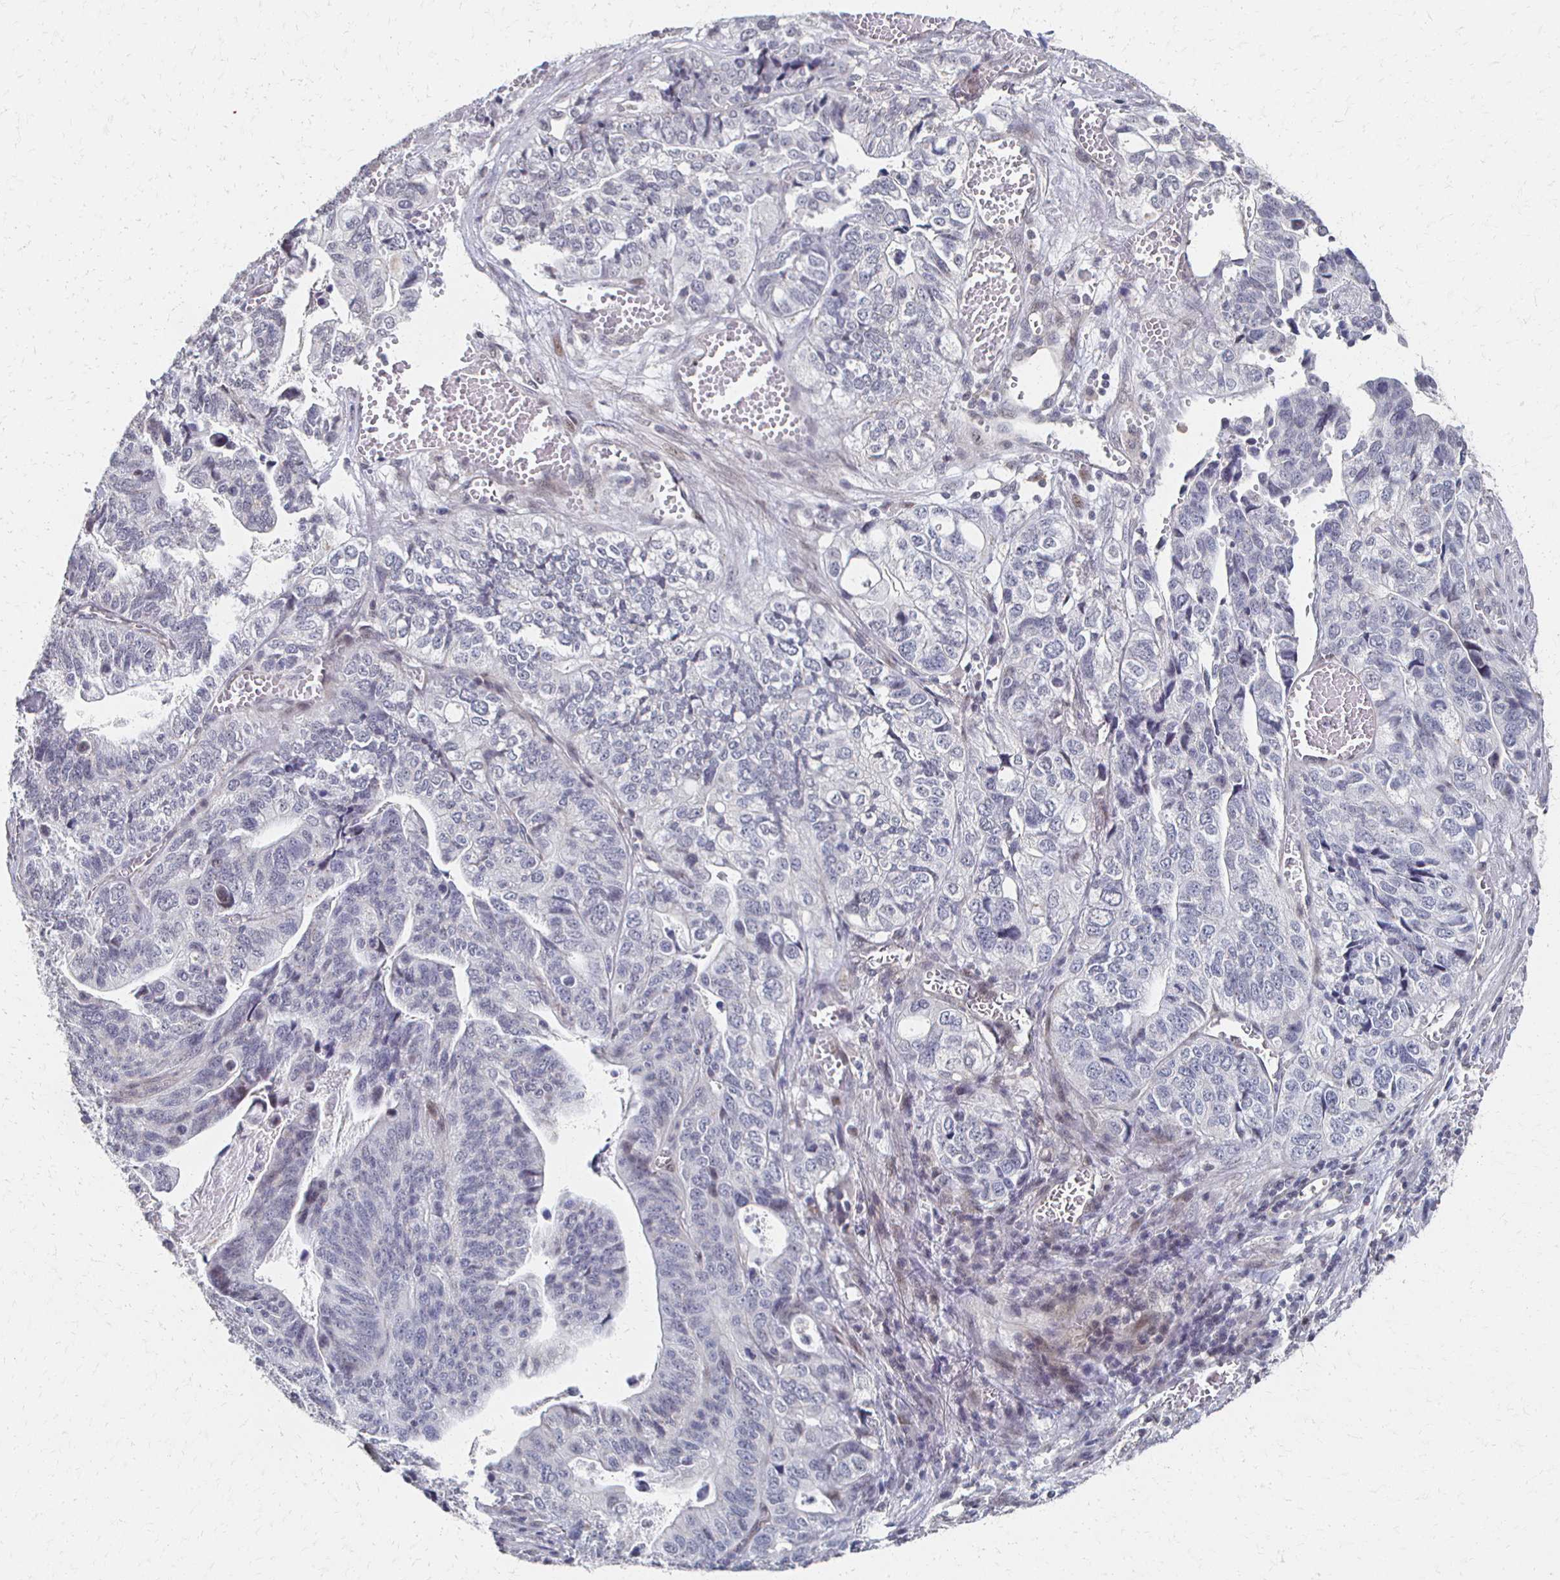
{"staining": {"intensity": "negative", "quantity": "none", "location": "none"}, "tissue": "stomach cancer", "cell_type": "Tumor cells", "image_type": "cancer", "snomed": [{"axis": "morphology", "description": "Adenocarcinoma, NOS"}, {"axis": "topography", "description": "Stomach, upper"}], "caption": "Photomicrograph shows no protein positivity in tumor cells of stomach adenocarcinoma tissue.", "gene": "DAB1", "patient": {"sex": "female", "age": 67}}